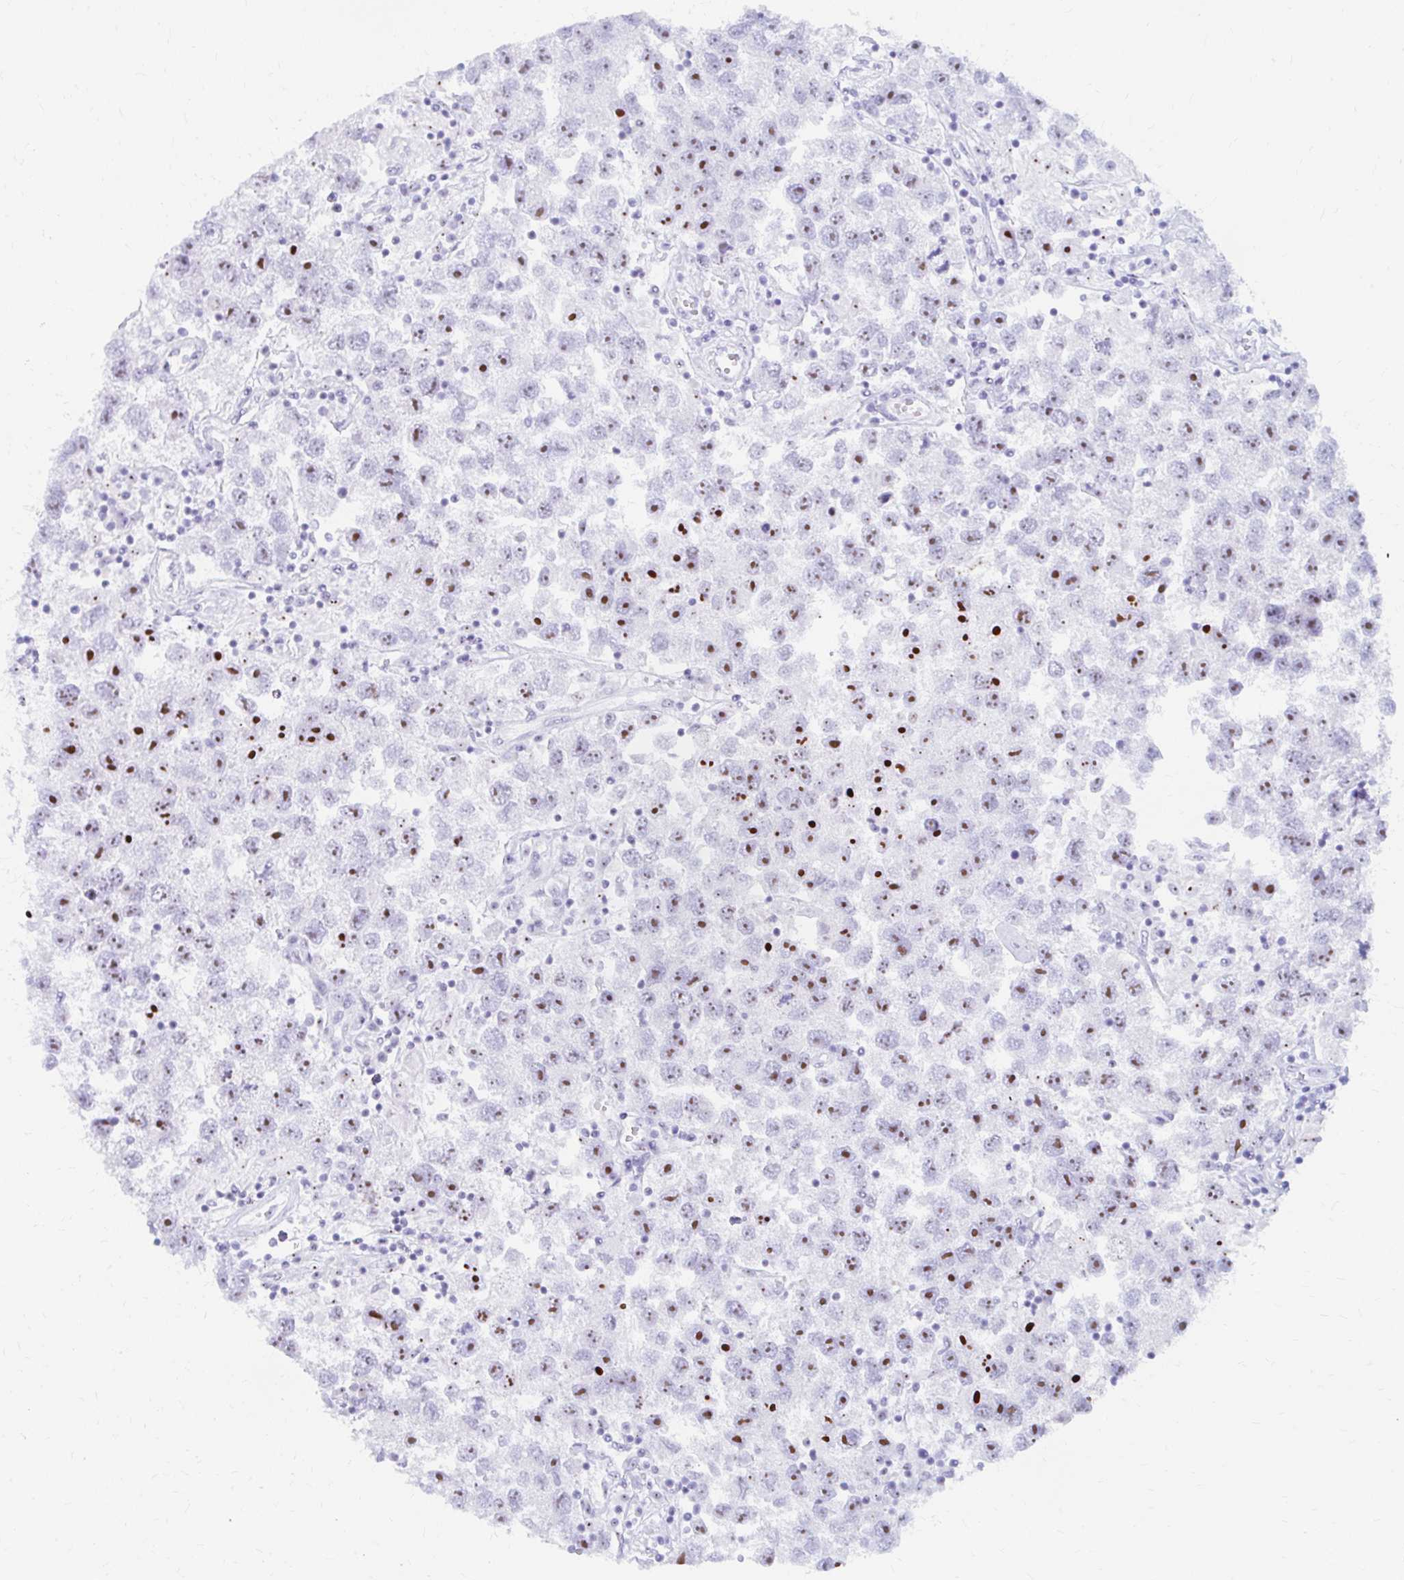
{"staining": {"intensity": "strong", "quantity": "25%-75%", "location": "nuclear"}, "tissue": "testis cancer", "cell_type": "Tumor cells", "image_type": "cancer", "snomed": [{"axis": "morphology", "description": "Seminoma, NOS"}, {"axis": "topography", "description": "Testis"}], "caption": "IHC photomicrograph of human testis seminoma stained for a protein (brown), which exhibits high levels of strong nuclear staining in about 25%-75% of tumor cells.", "gene": "FTSJ3", "patient": {"sex": "male", "age": 26}}